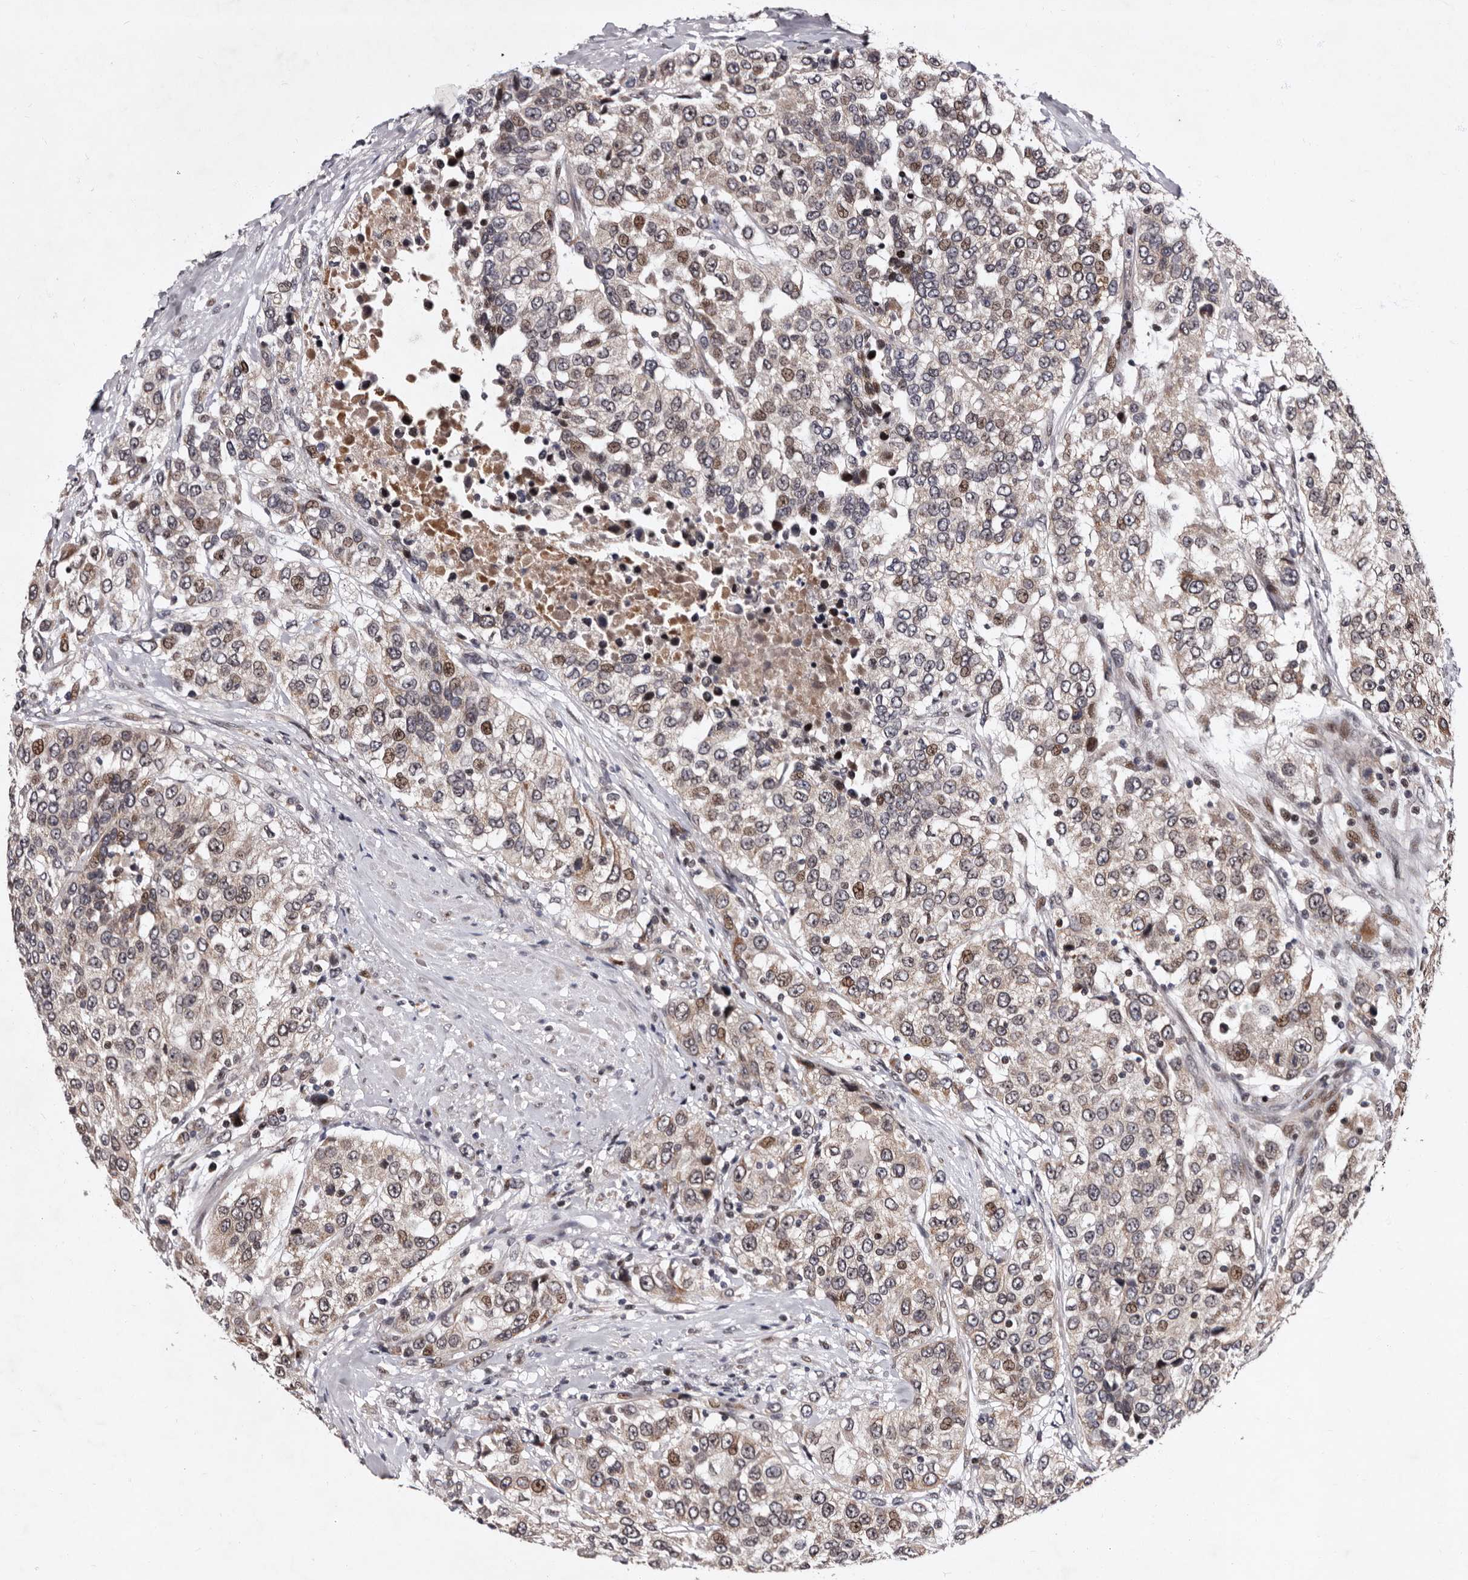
{"staining": {"intensity": "weak", "quantity": "25%-75%", "location": "cytoplasmic/membranous,nuclear"}, "tissue": "urothelial cancer", "cell_type": "Tumor cells", "image_type": "cancer", "snomed": [{"axis": "morphology", "description": "Urothelial carcinoma, High grade"}, {"axis": "topography", "description": "Urinary bladder"}], "caption": "Immunohistochemical staining of urothelial carcinoma (high-grade) reveals weak cytoplasmic/membranous and nuclear protein positivity in approximately 25%-75% of tumor cells.", "gene": "TNKS", "patient": {"sex": "female", "age": 80}}